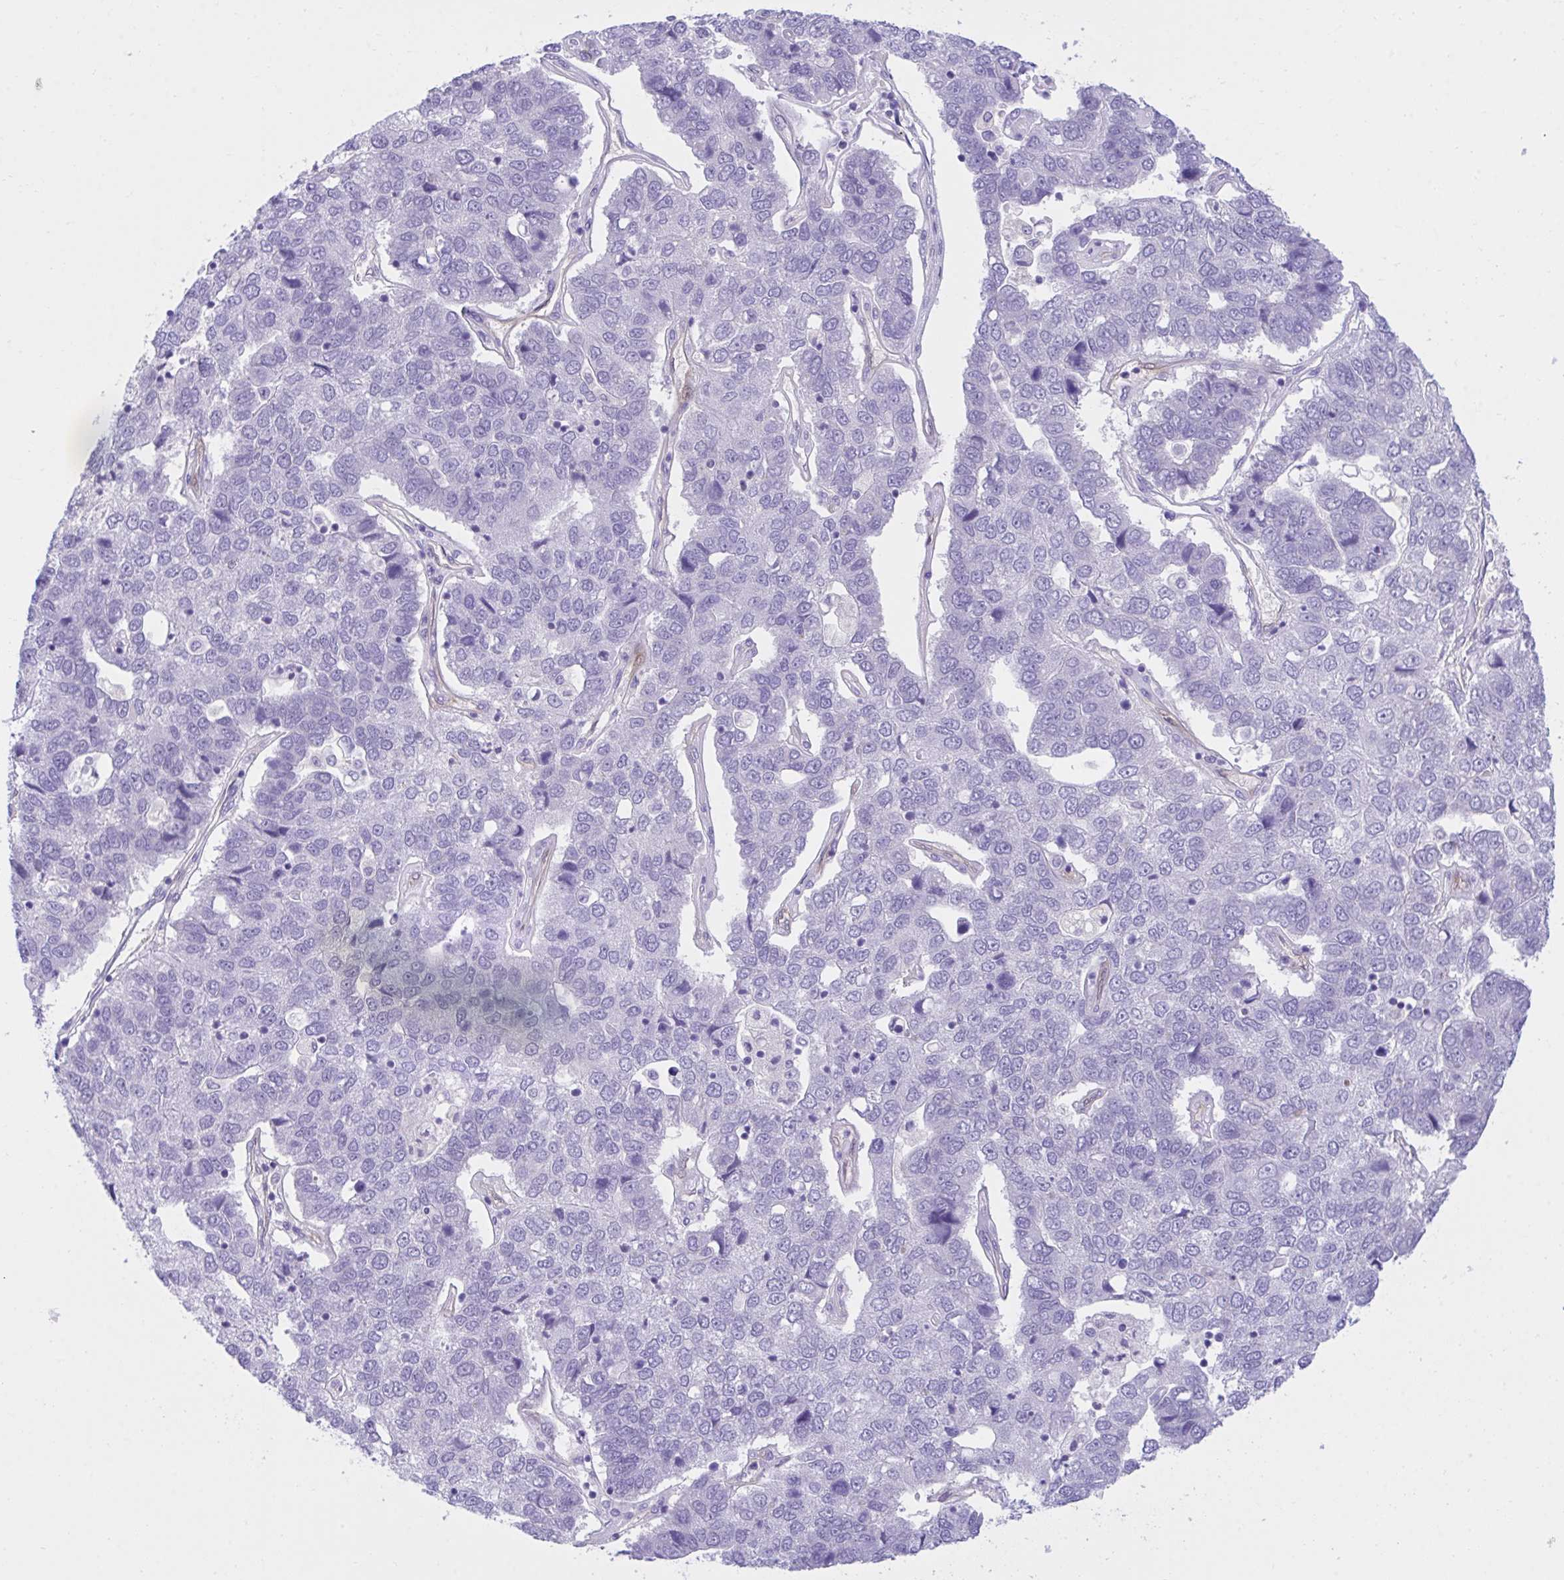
{"staining": {"intensity": "negative", "quantity": "none", "location": "none"}, "tissue": "pancreatic cancer", "cell_type": "Tumor cells", "image_type": "cancer", "snomed": [{"axis": "morphology", "description": "Adenocarcinoma, NOS"}, {"axis": "topography", "description": "Pancreas"}], "caption": "The immunohistochemistry image has no significant positivity in tumor cells of pancreatic adenocarcinoma tissue. (Immunohistochemistry (ihc), brightfield microscopy, high magnification).", "gene": "PGM2L1", "patient": {"sex": "female", "age": 61}}